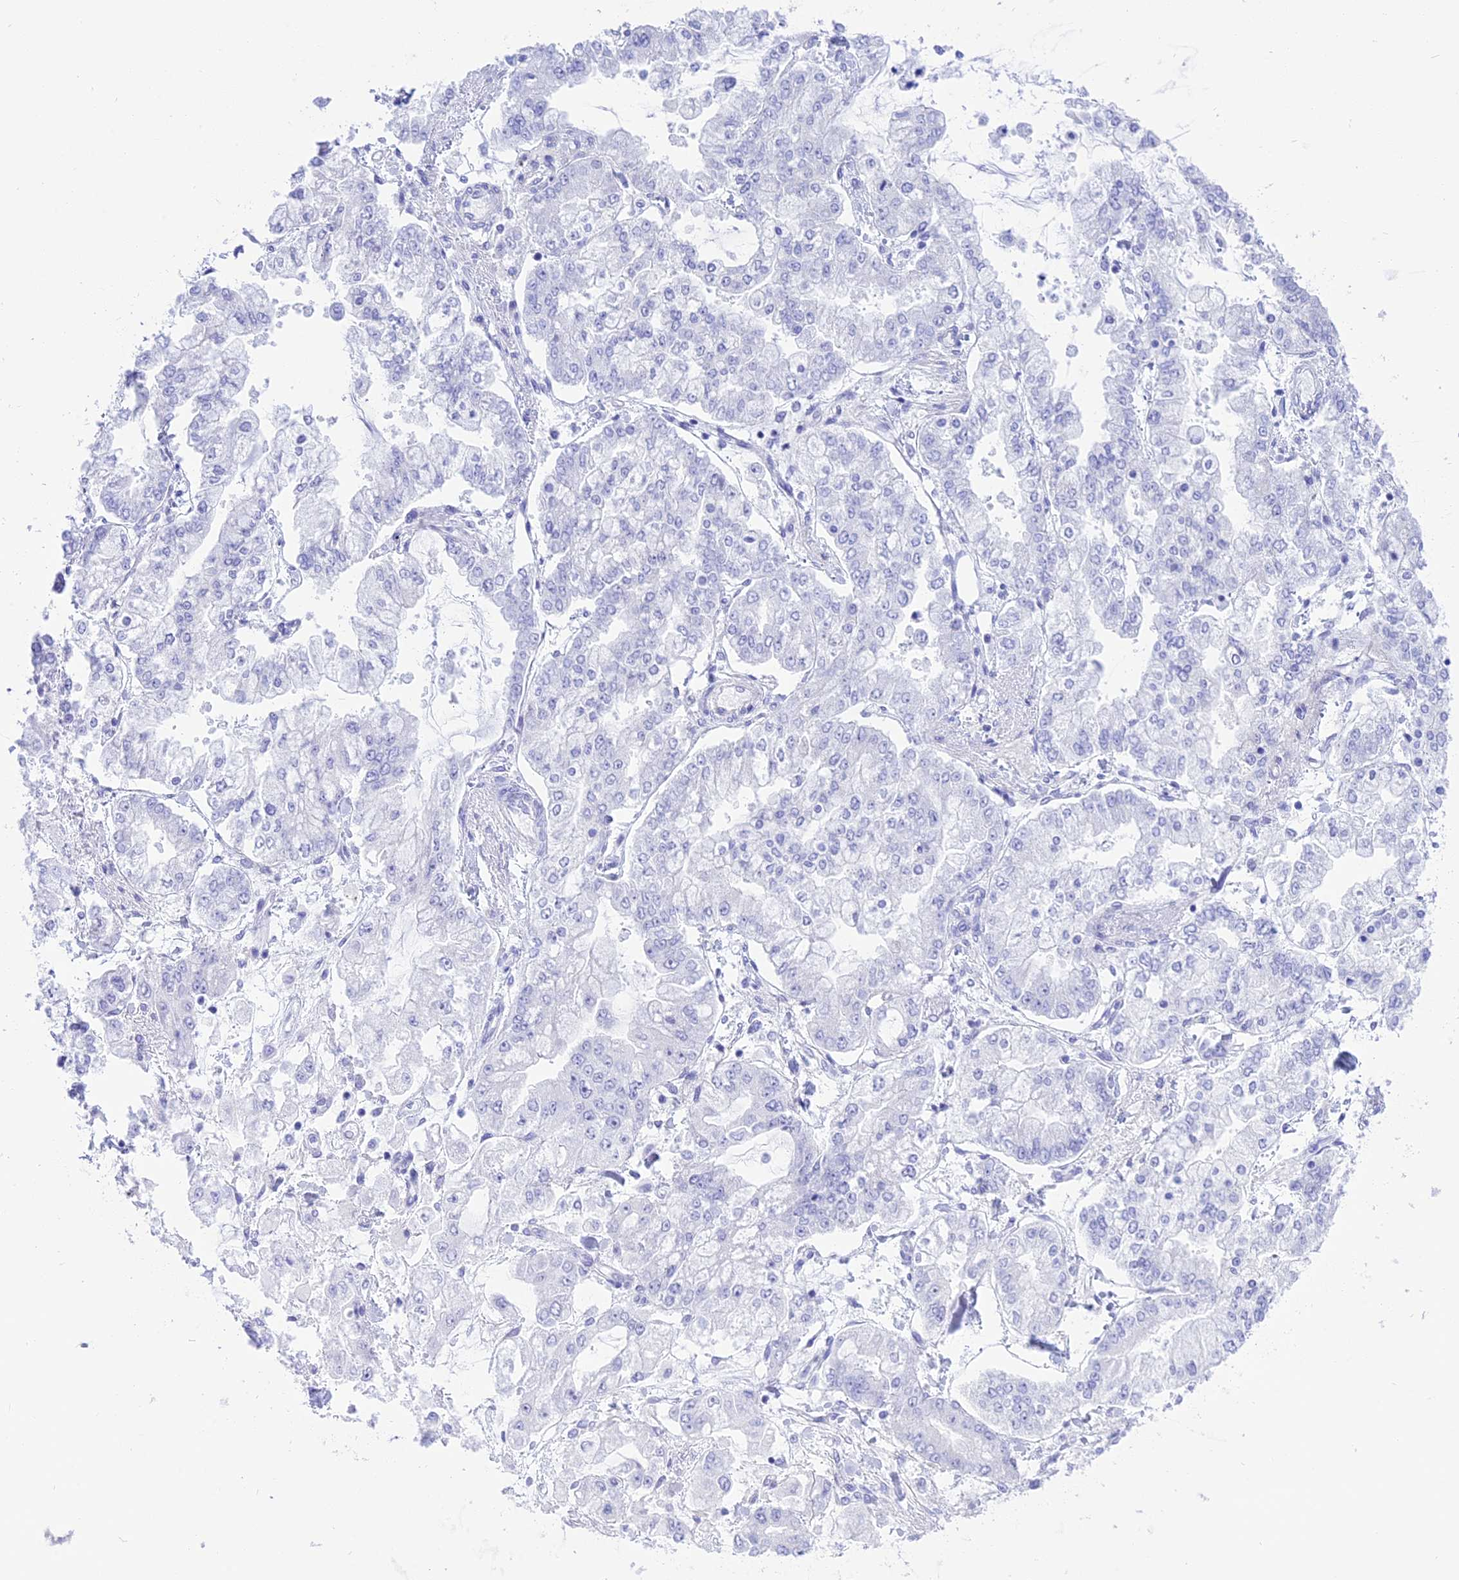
{"staining": {"intensity": "negative", "quantity": "none", "location": "none"}, "tissue": "stomach cancer", "cell_type": "Tumor cells", "image_type": "cancer", "snomed": [{"axis": "morphology", "description": "Normal tissue, NOS"}, {"axis": "morphology", "description": "Adenocarcinoma, NOS"}, {"axis": "topography", "description": "Stomach, upper"}, {"axis": "topography", "description": "Stomach"}], "caption": "This is an IHC micrograph of human adenocarcinoma (stomach). There is no staining in tumor cells.", "gene": "DCAF16", "patient": {"sex": "male", "age": 76}}